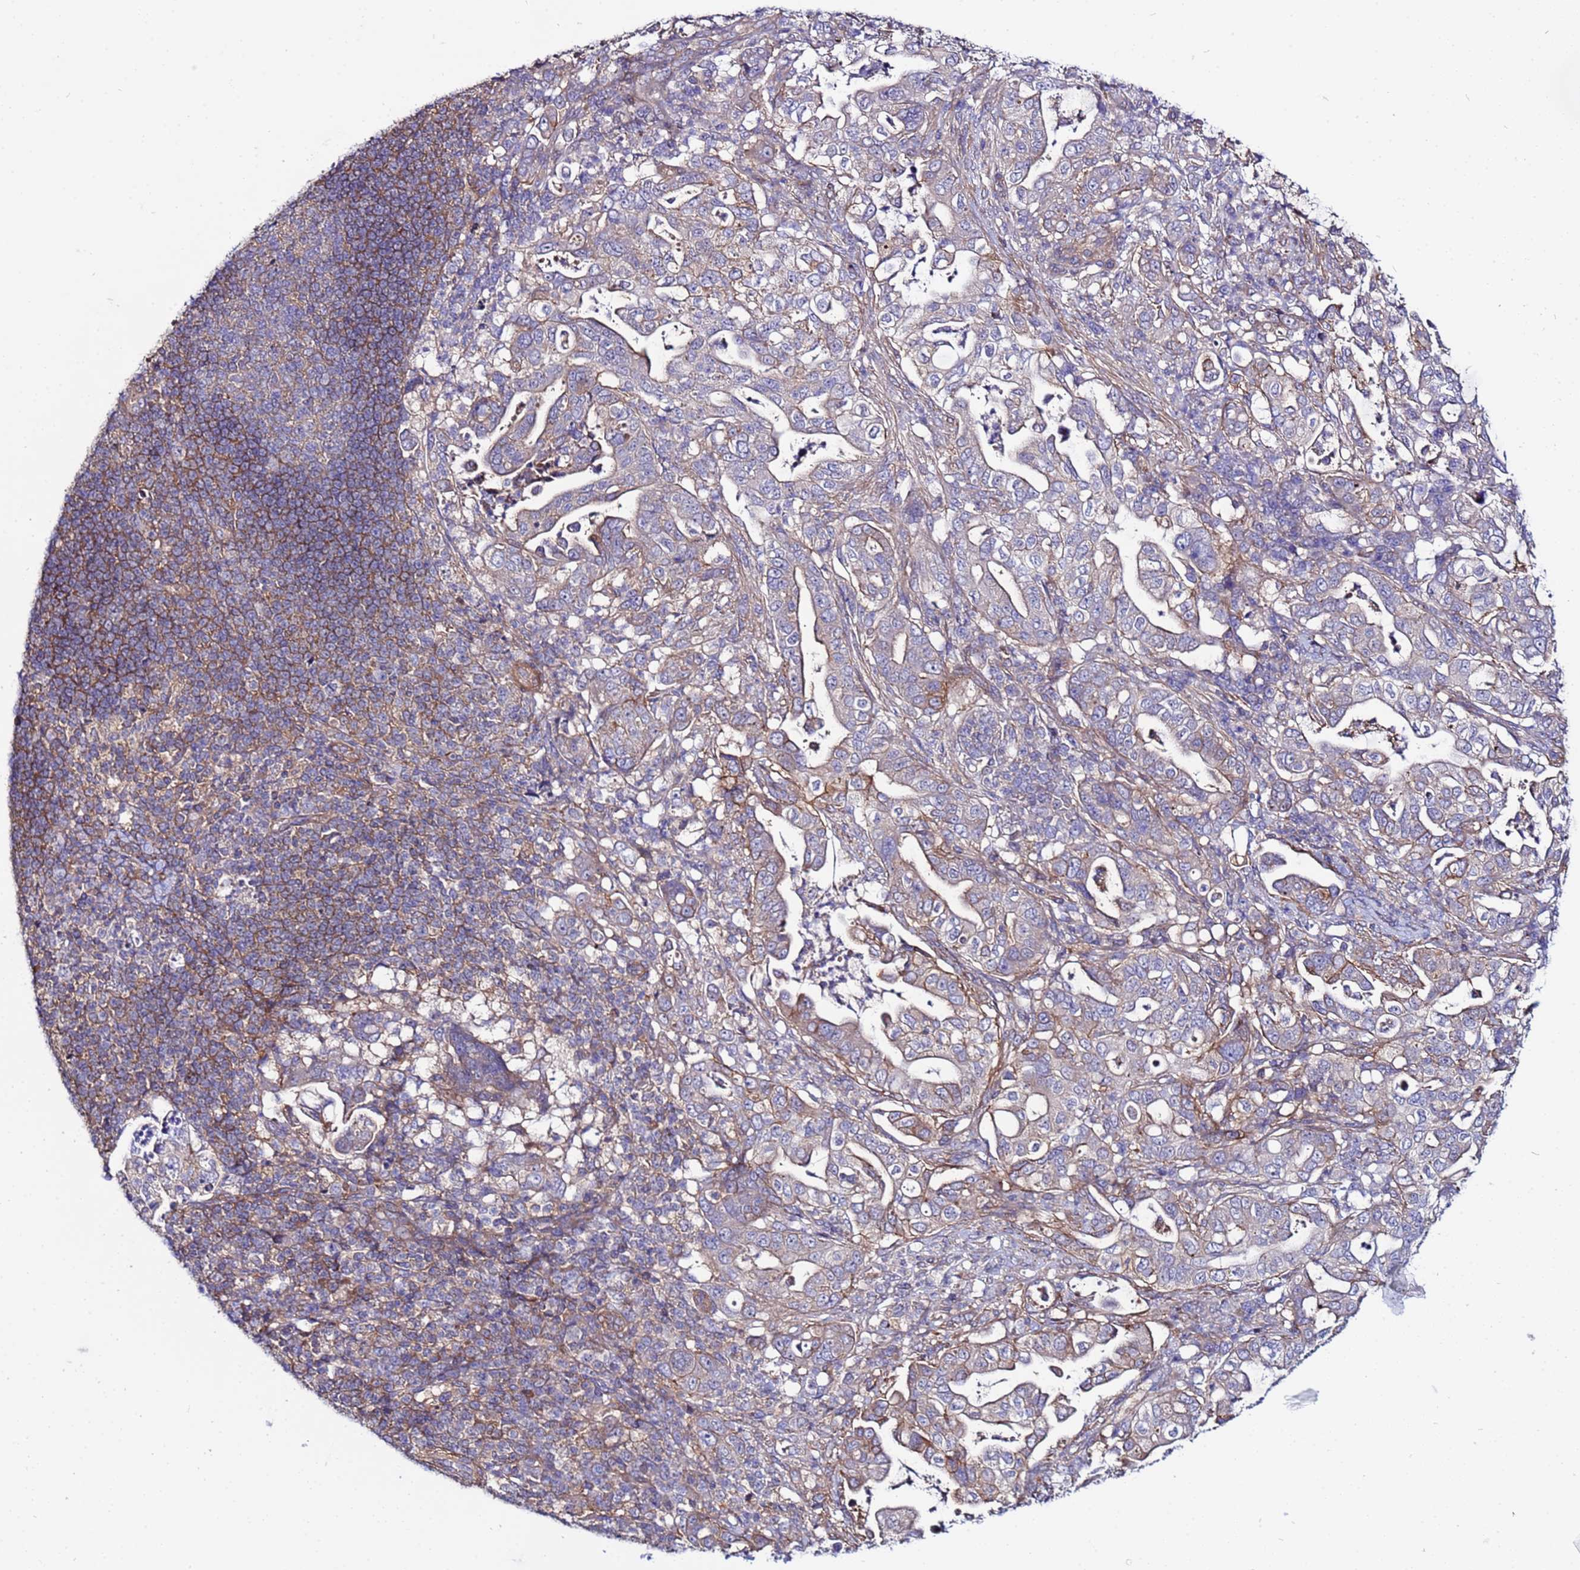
{"staining": {"intensity": "moderate", "quantity": "<25%", "location": "cytoplasmic/membranous"}, "tissue": "pancreatic cancer", "cell_type": "Tumor cells", "image_type": "cancer", "snomed": [{"axis": "morphology", "description": "Normal tissue, NOS"}, {"axis": "morphology", "description": "Adenocarcinoma, NOS"}, {"axis": "topography", "description": "Lymph node"}, {"axis": "topography", "description": "Pancreas"}], "caption": "High-magnification brightfield microscopy of pancreatic cancer stained with DAB (3,3'-diaminobenzidine) (brown) and counterstained with hematoxylin (blue). tumor cells exhibit moderate cytoplasmic/membranous positivity is appreciated in approximately<25% of cells.", "gene": "STK38", "patient": {"sex": "female", "age": 67}}